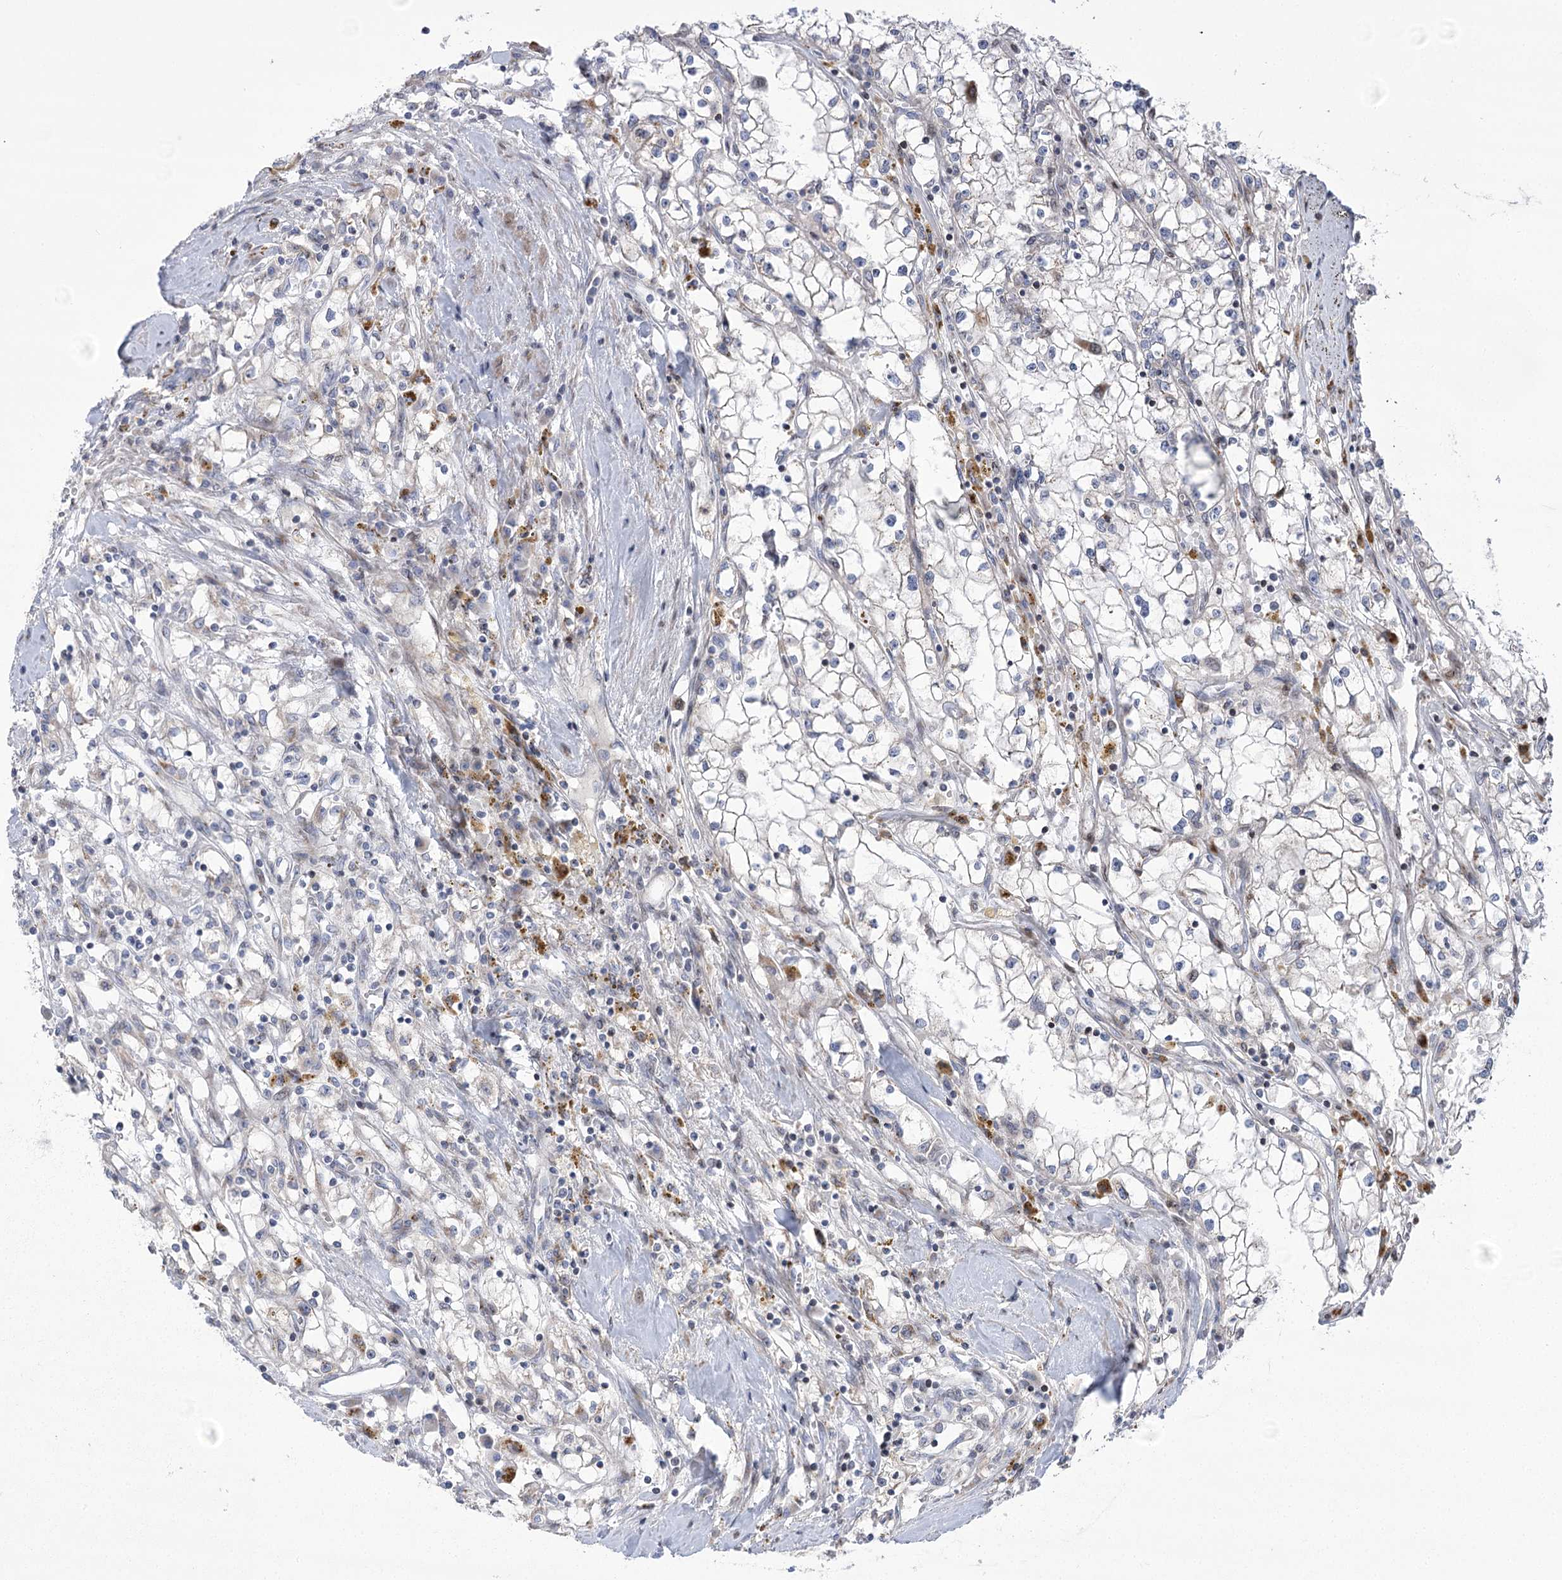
{"staining": {"intensity": "negative", "quantity": "none", "location": "none"}, "tissue": "renal cancer", "cell_type": "Tumor cells", "image_type": "cancer", "snomed": [{"axis": "morphology", "description": "Adenocarcinoma, NOS"}, {"axis": "topography", "description": "Kidney"}], "caption": "Immunohistochemical staining of human renal cancer (adenocarcinoma) exhibits no significant expression in tumor cells.", "gene": "NME7", "patient": {"sex": "male", "age": 56}}